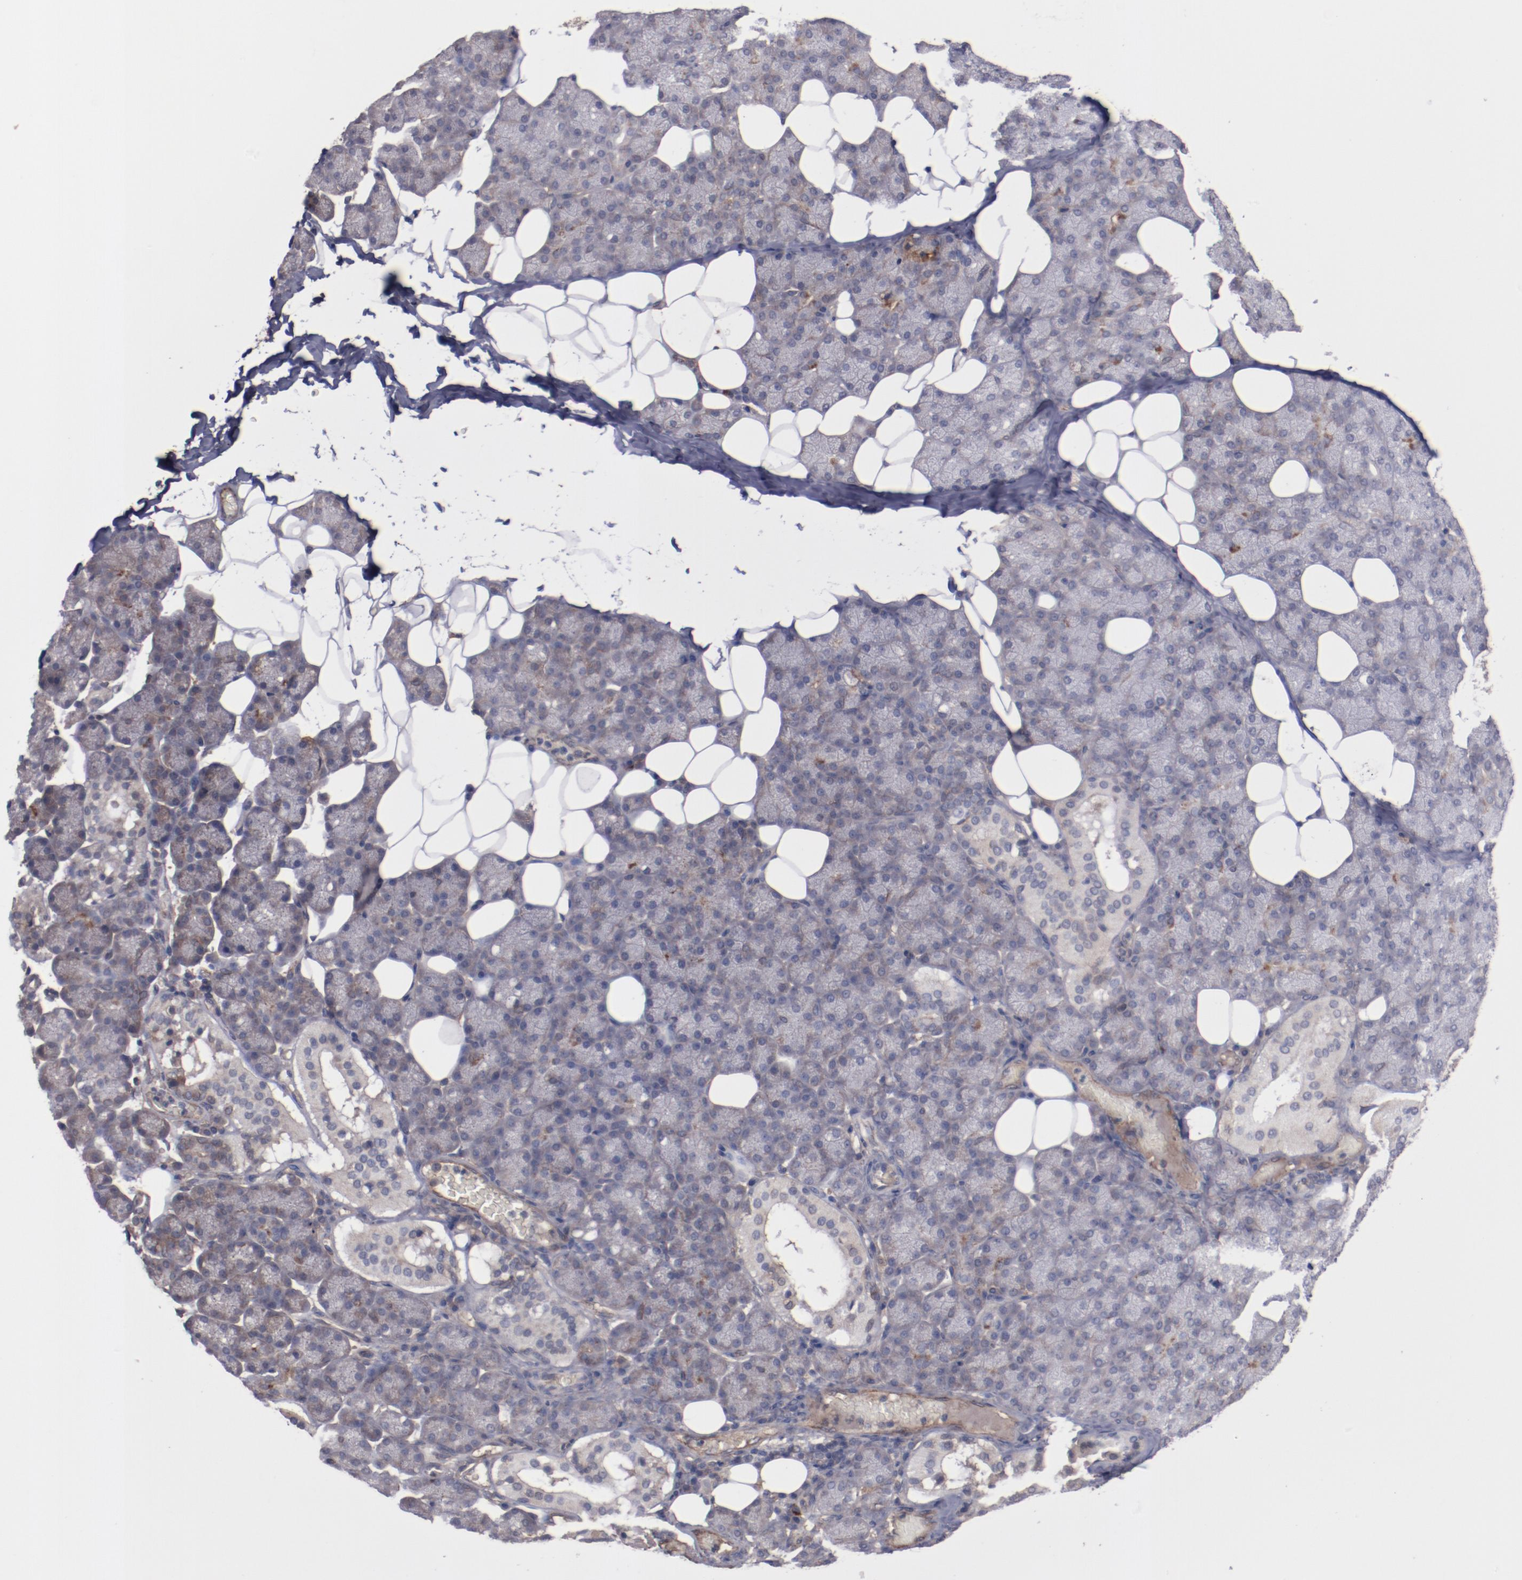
{"staining": {"intensity": "weak", "quantity": "<25%", "location": "cytoplasmic/membranous"}, "tissue": "salivary gland", "cell_type": "Glandular cells", "image_type": "normal", "snomed": [{"axis": "morphology", "description": "Normal tissue, NOS"}, {"axis": "topography", "description": "Lymph node"}, {"axis": "topography", "description": "Salivary gland"}], "caption": "Glandular cells show no significant positivity in normal salivary gland. The staining is performed using DAB (3,3'-diaminobenzidine) brown chromogen with nuclei counter-stained in using hematoxylin.", "gene": "DIPK2B", "patient": {"sex": "male", "age": 8}}